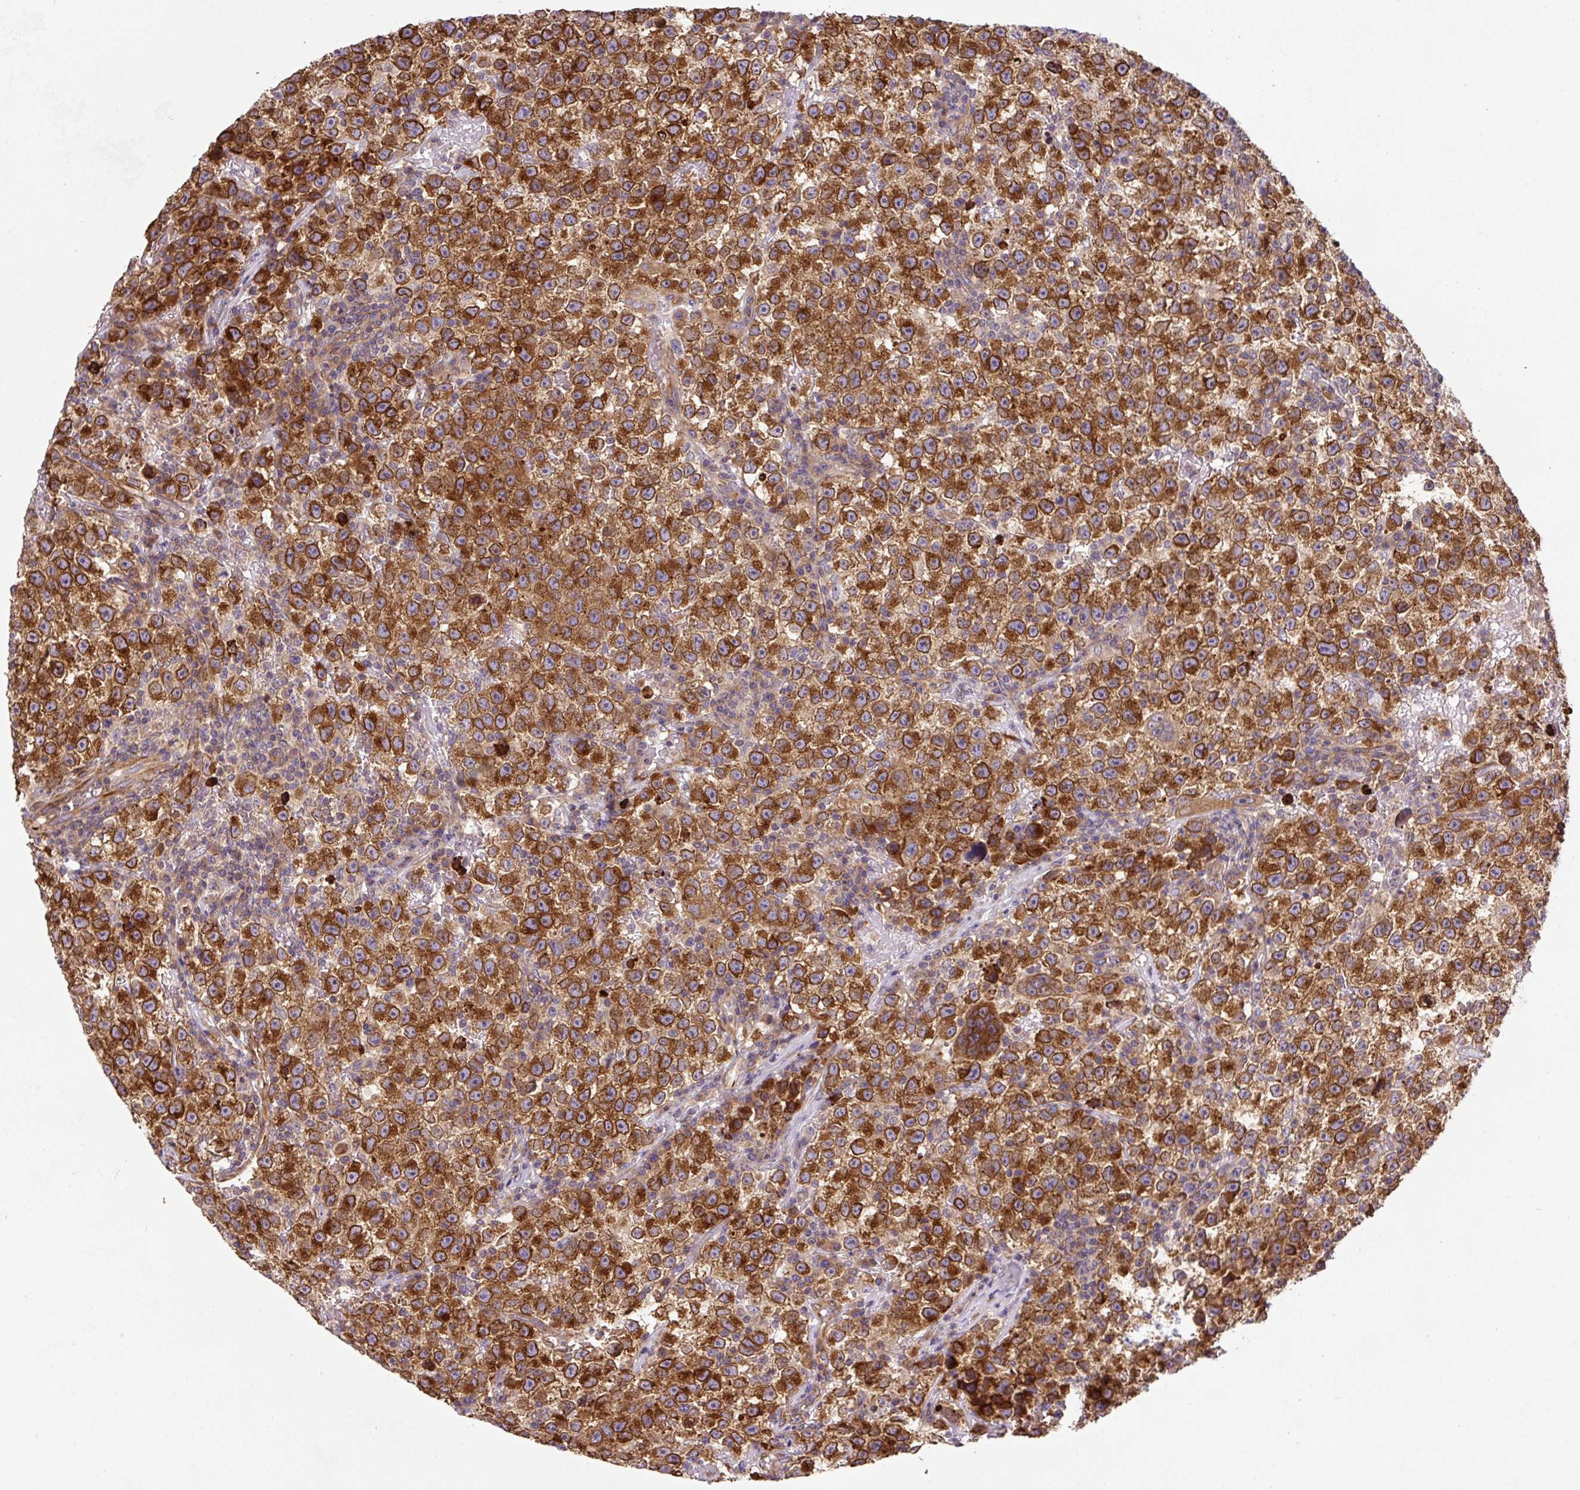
{"staining": {"intensity": "strong", "quantity": ">75%", "location": "cytoplasmic/membranous"}, "tissue": "testis cancer", "cell_type": "Tumor cells", "image_type": "cancer", "snomed": [{"axis": "morphology", "description": "Seminoma, NOS"}, {"axis": "topography", "description": "Testis"}], "caption": "The photomicrograph exhibits immunohistochemical staining of testis seminoma. There is strong cytoplasmic/membranous positivity is appreciated in approximately >75% of tumor cells.", "gene": "APOBEC3D", "patient": {"sex": "male", "age": 22}}